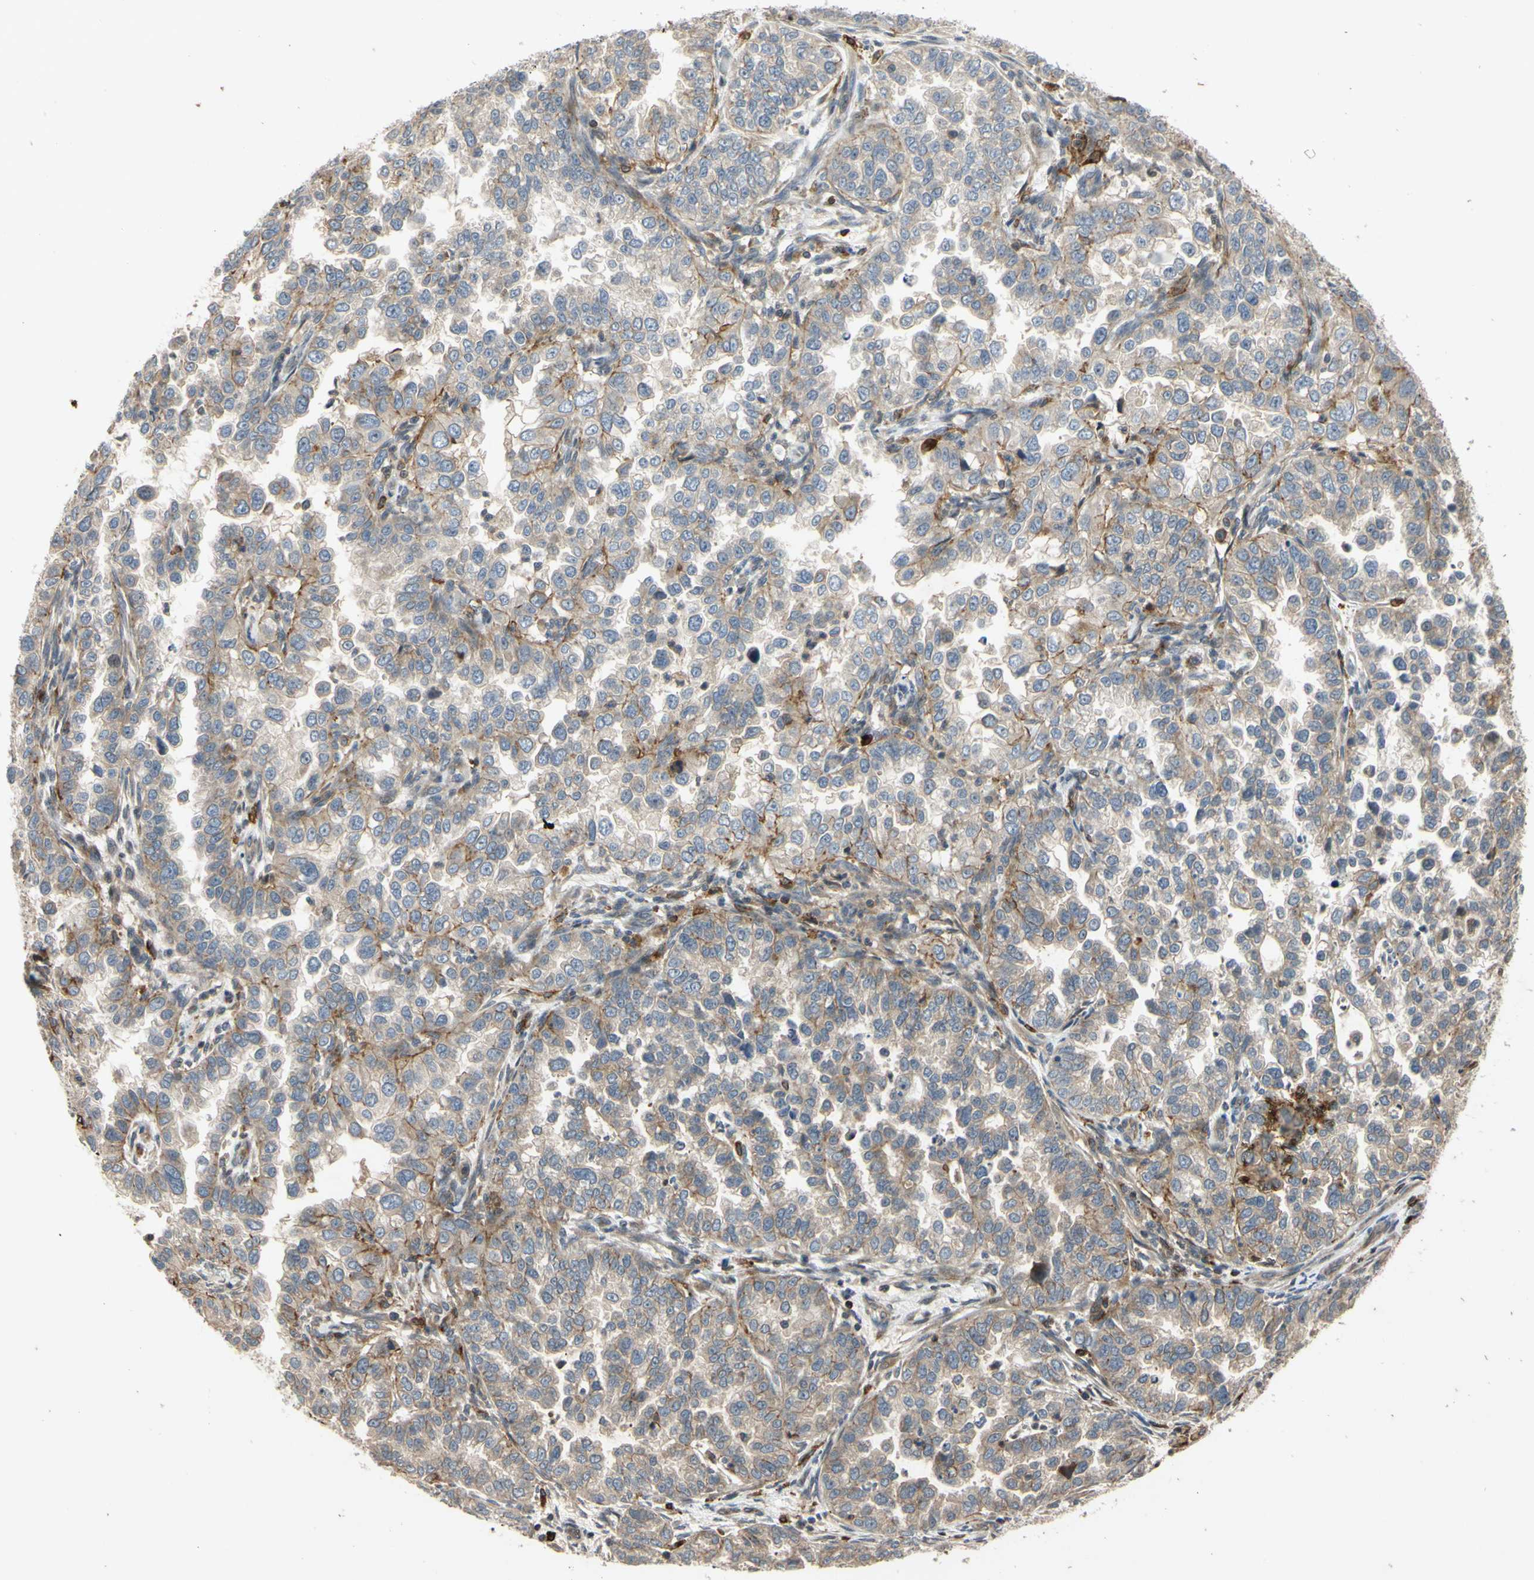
{"staining": {"intensity": "weak", "quantity": ">75%", "location": "cytoplasmic/membranous"}, "tissue": "endometrial cancer", "cell_type": "Tumor cells", "image_type": "cancer", "snomed": [{"axis": "morphology", "description": "Adenocarcinoma, NOS"}, {"axis": "topography", "description": "Endometrium"}], "caption": "IHC photomicrograph of neoplastic tissue: endometrial adenocarcinoma stained using IHC shows low levels of weak protein expression localized specifically in the cytoplasmic/membranous of tumor cells, appearing as a cytoplasmic/membranous brown color.", "gene": "PLXNA2", "patient": {"sex": "female", "age": 85}}